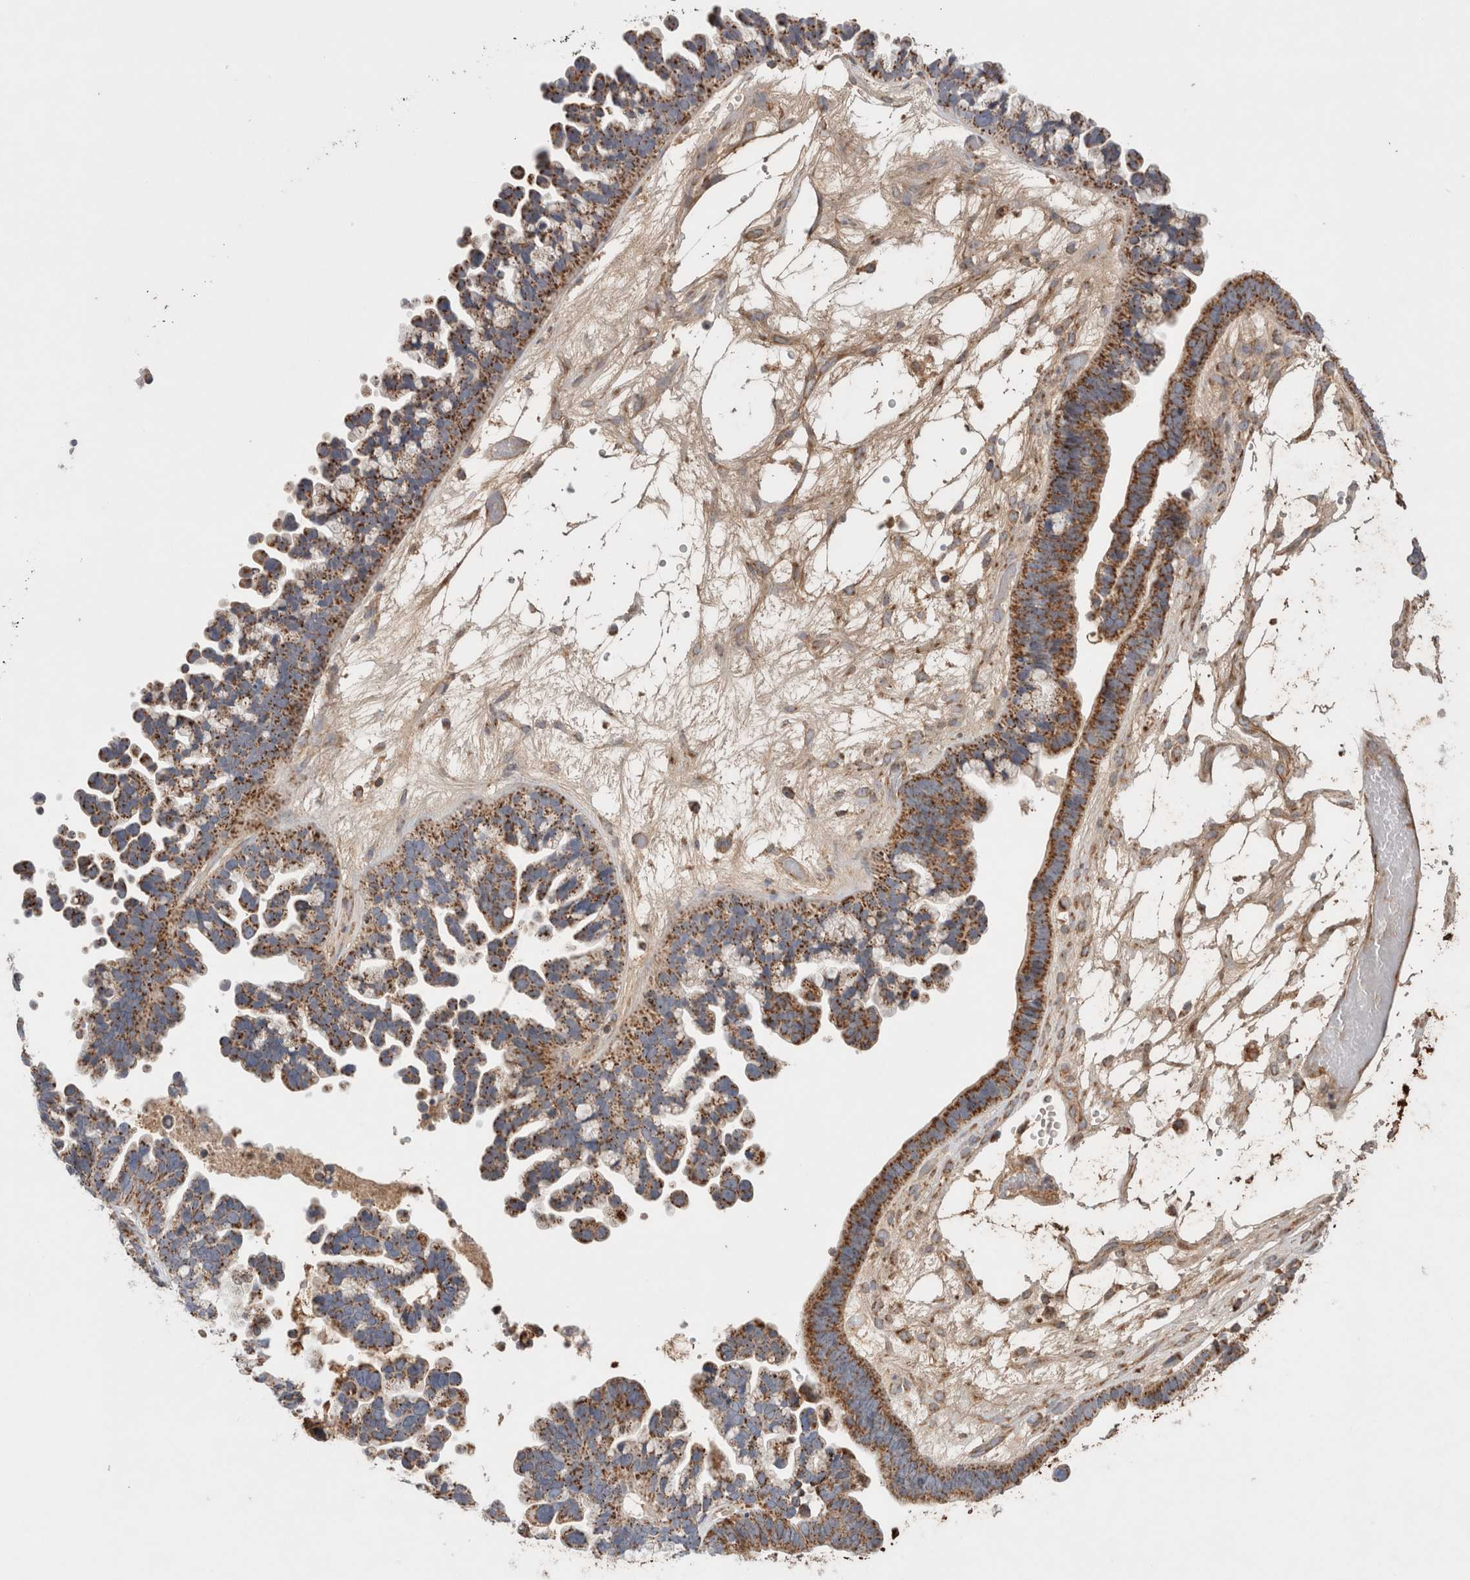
{"staining": {"intensity": "moderate", "quantity": ">75%", "location": "cytoplasmic/membranous"}, "tissue": "ovarian cancer", "cell_type": "Tumor cells", "image_type": "cancer", "snomed": [{"axis": "morphology", "description": "Cystadenocarcinoma, serous, NOS"}, {"axis": "topography", "description": "Ovary"}], "caption": "Immunohistochemical staining of human ovarian cancer displays moderate cytoplasmic/membranous protein staining in approximately >75% of tumor cells.", "gene": "MRPS28", "patient": {"sex": "female", "age": 56}}